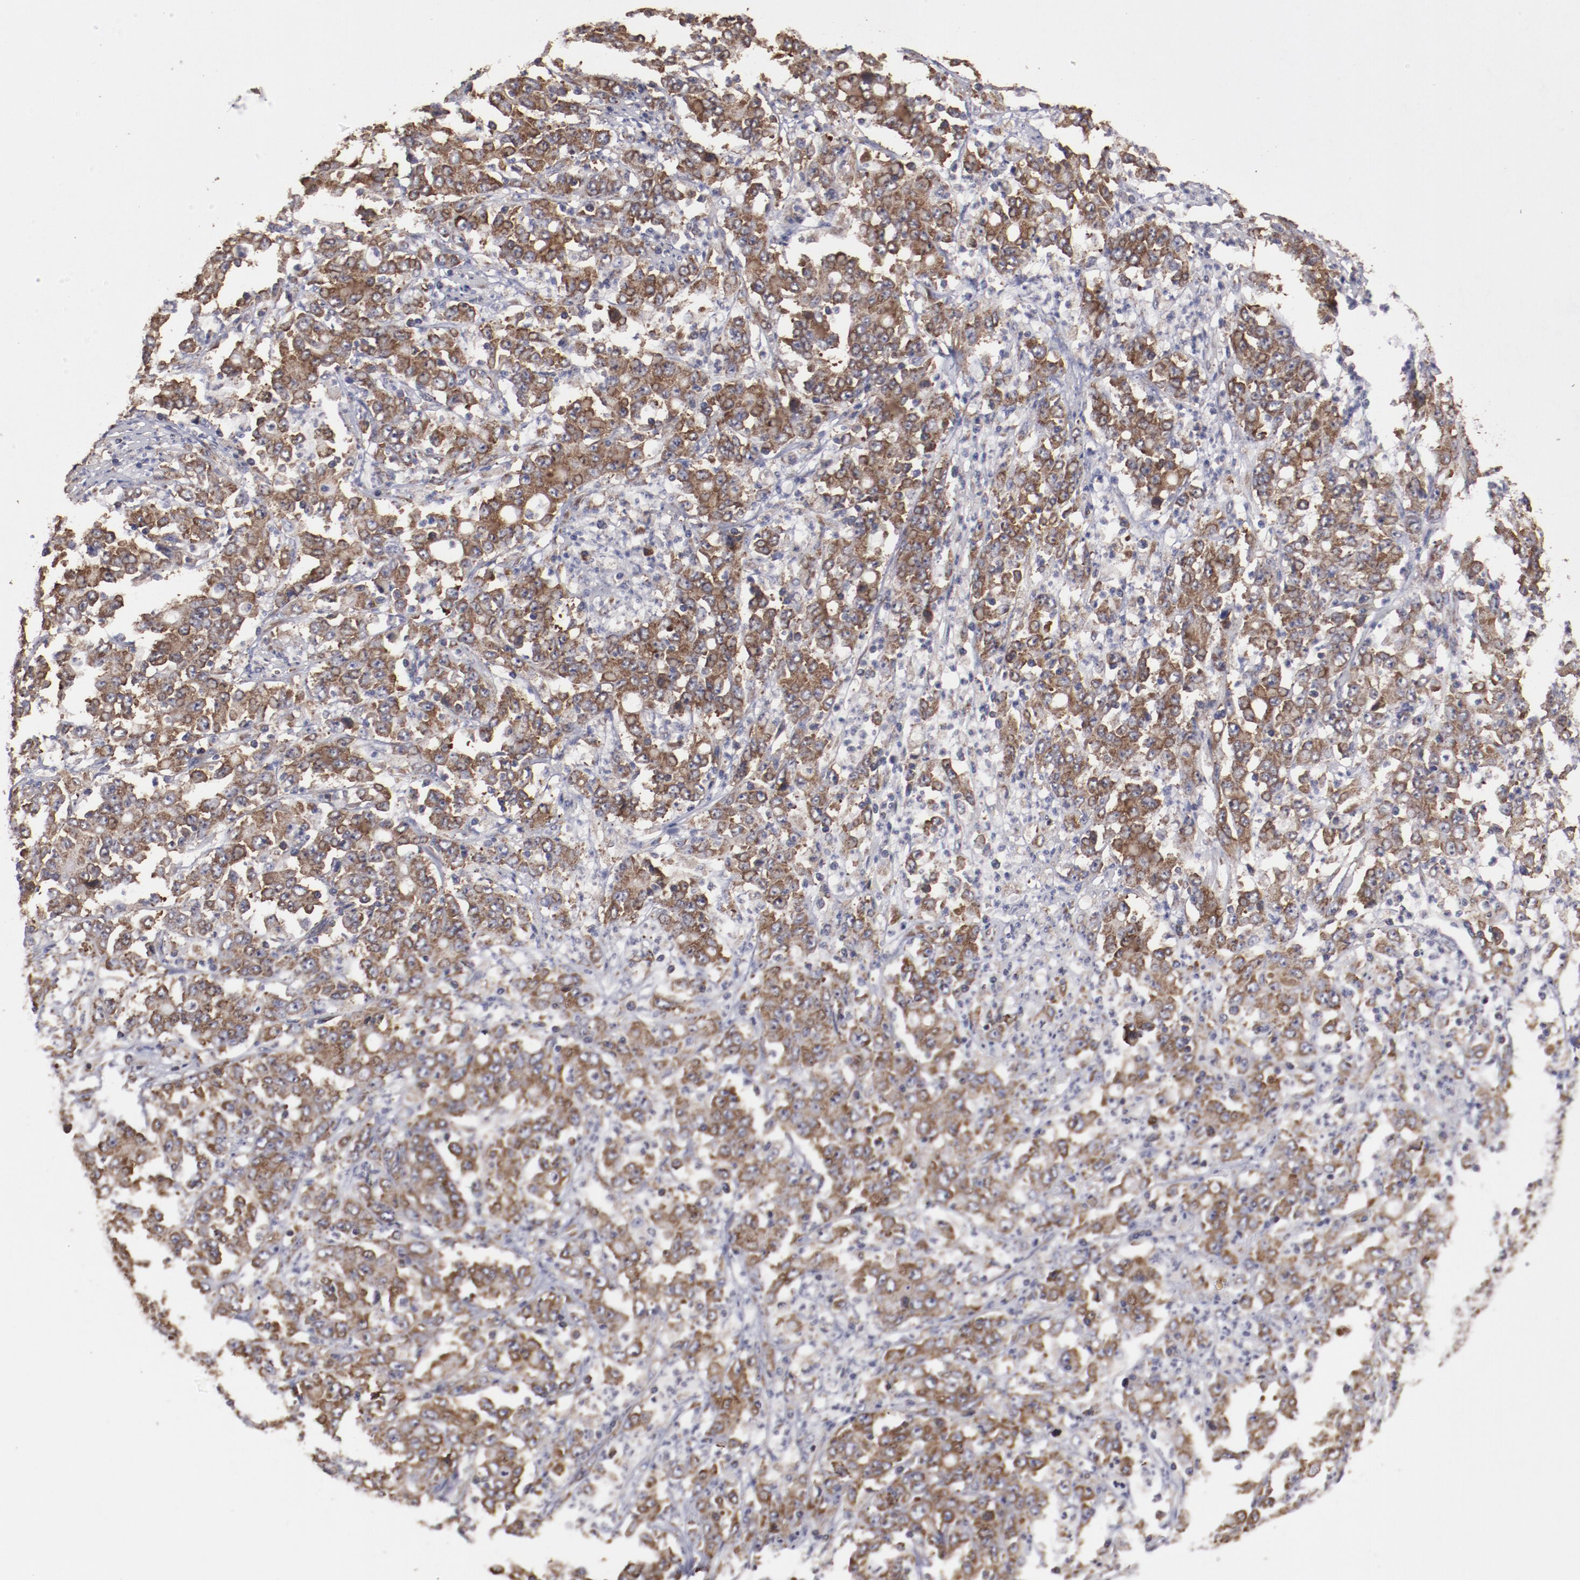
{"staining": {"intensity": "moderate", "quantity": ">75%", "location": "cytoplasmic/membranous"}, "tissue": "stomach cancer", "cell_type": "Tumor cells", "image_type": "cancer", "snomed": [{"axis": "morphology", "description": "Adenocarcinoma, NOS"}, {"axis": "topography", "description": "Stomach, lower"}], "caption": "Immunohistochemical staining of human stomach cancer (adenocarcinoma) displays medium levels of moderate cytoplasmic/membranous protein positivity in approximately >75% of tumor cells.", "gene": "RPS4Y1", "patient": {"sex": "female", "age": 71}}